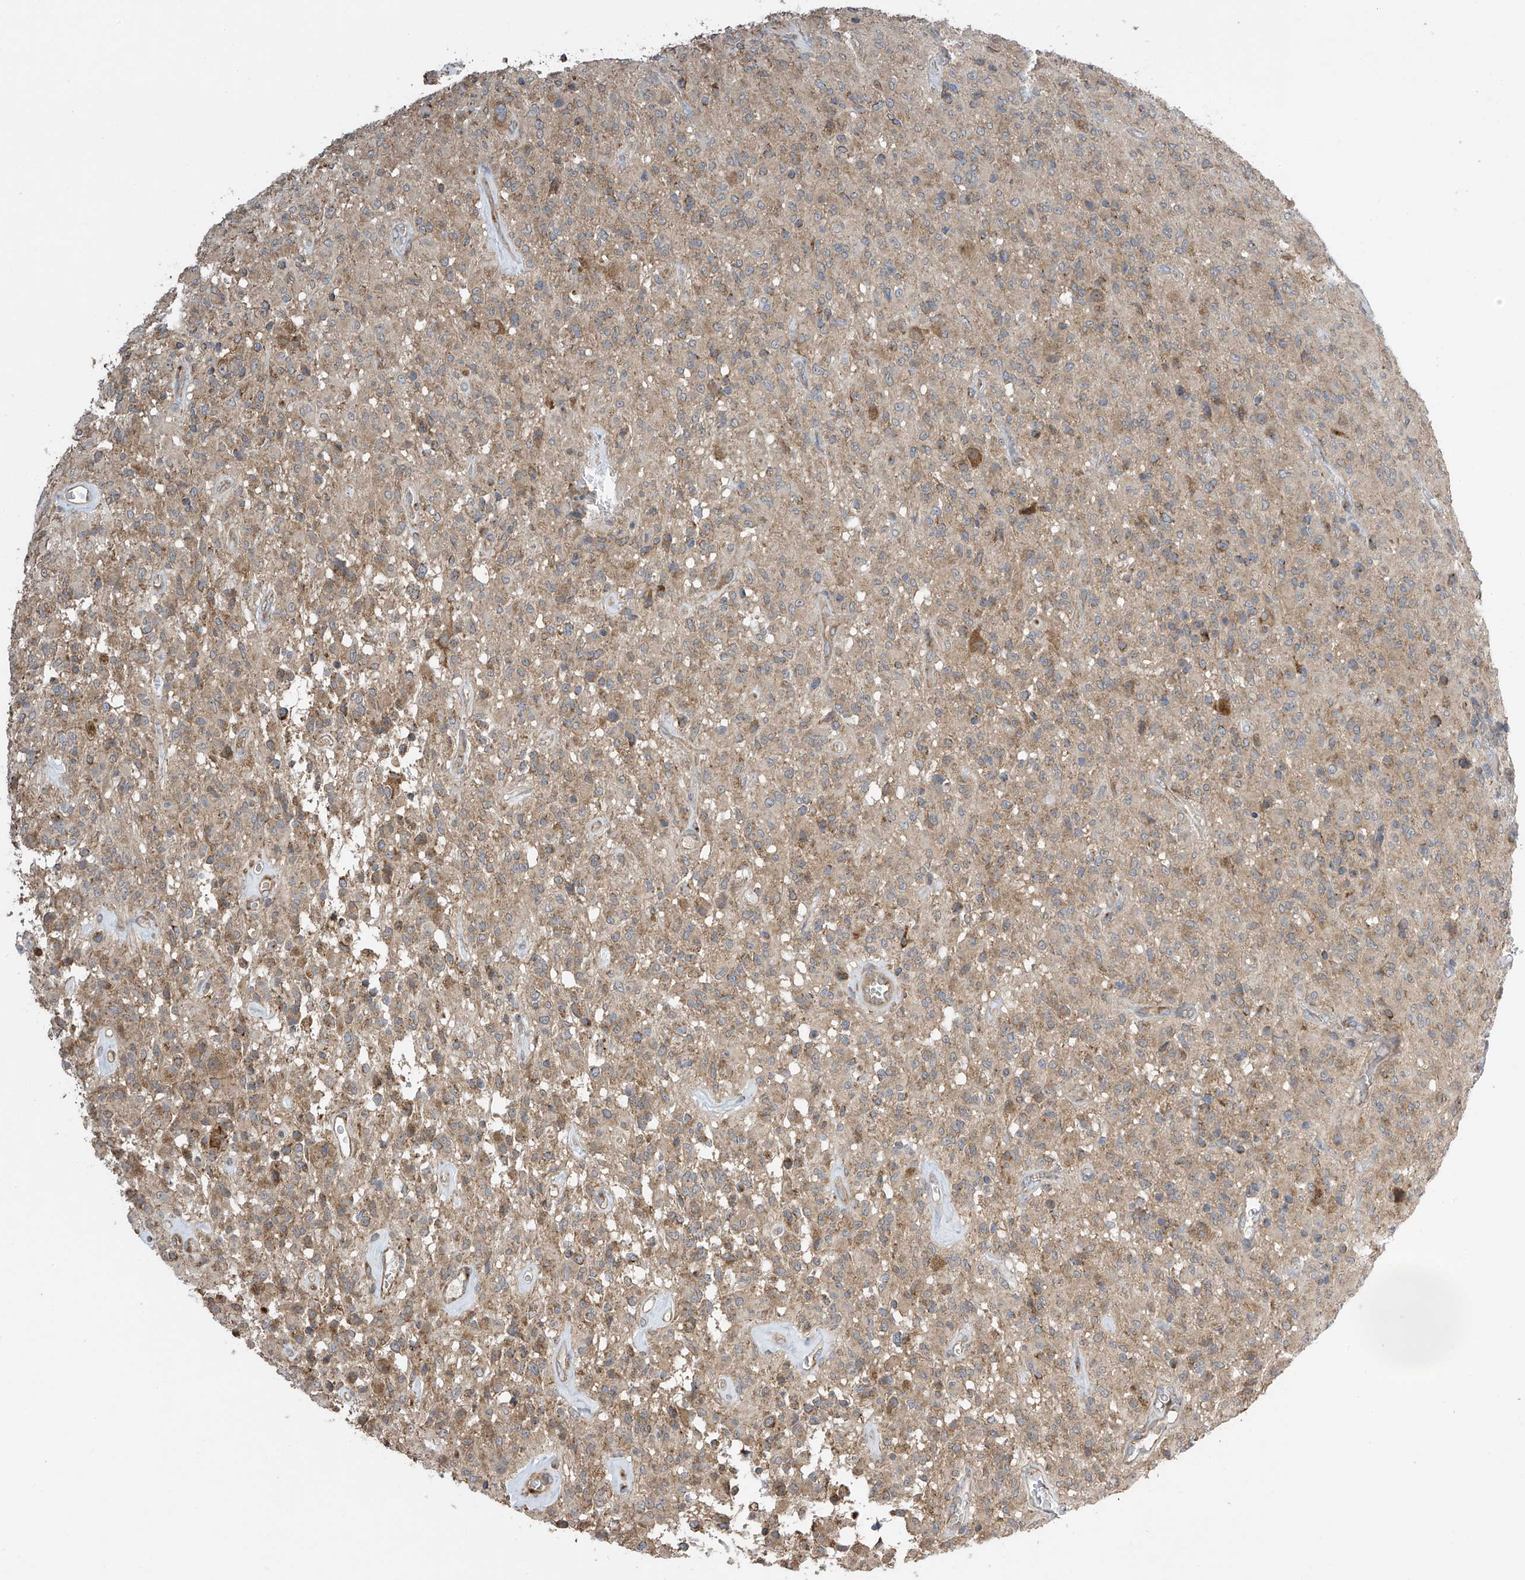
{"staining": {"intensity": "moderate", "quantity": "25%-75%", "location": "cytoplasmic/membranous"}, "tissue": "glioma", "cell_type": "Tumor cells", "image_type": "cancer", "snomed": [{"axis": "morphology", "description": "Glioma, malignant, High grade"}, {"axis": "topography", "description": "Brain"}], "caption": "A brown stain shows moderate cytoplasmic/membranous positivity of a protein in glioma tumor cells.", "gene": "PNPT1", "patient": {"sex": "female", "age": 57}}